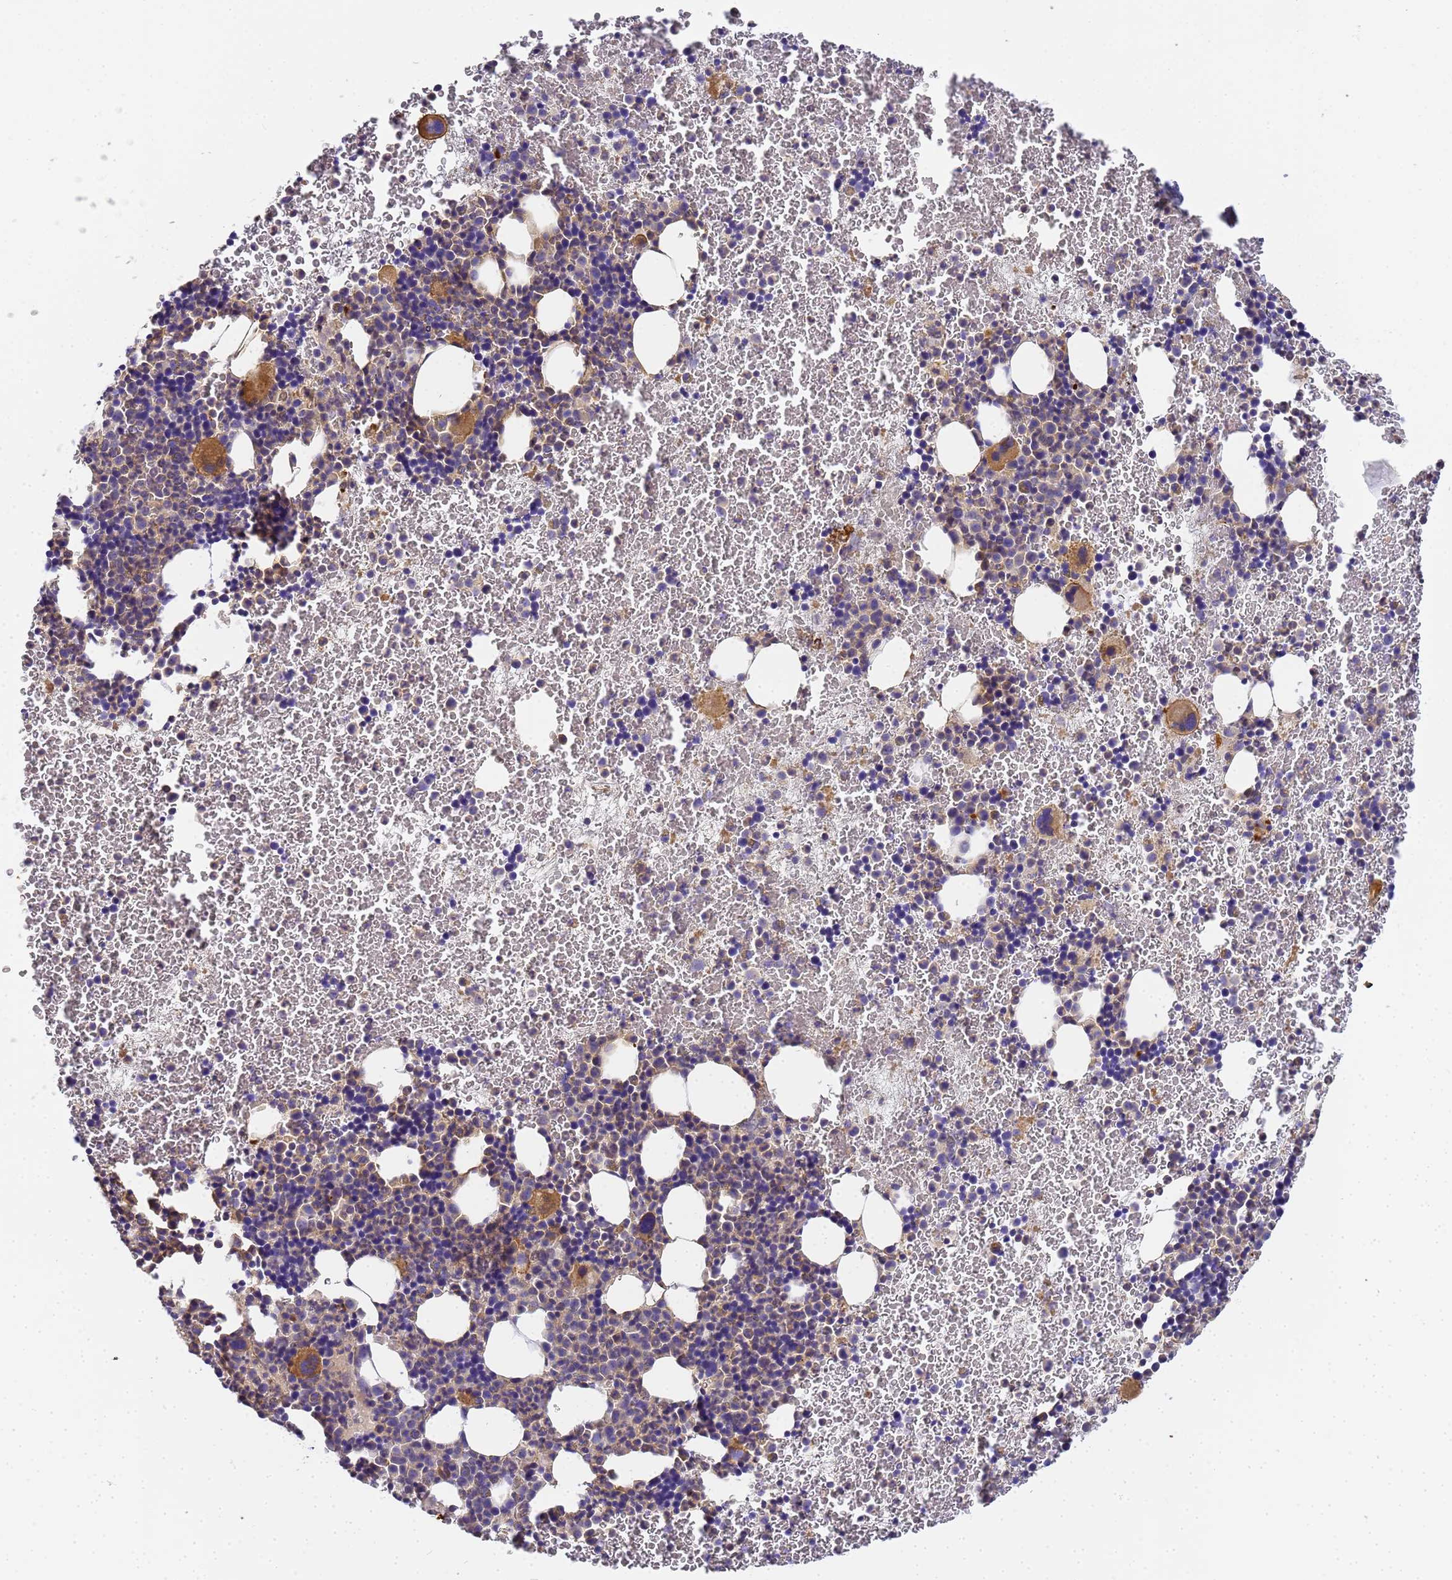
{"staining": {"intensity": "moderate", "quantity": "<25%", "location": "cytoplasmic/membranous"}, "tissue": "bone marrow", "cell_type": "Hematopoietic cells", "image_type": "normal", "snomed": [{"axis": "morphology", "description": "Normal tissue, NOS"}, {"axis": "topography", "description": "Bone marrow"}], "caption": "This micrograph reveals IHC staining of benign bone marrow, with low moderate cytoplasmic/membranous staining in about <25% of hematopoietic cells.", "gene": "MYL10", "patient": {"sex": "male", "age": 11}}